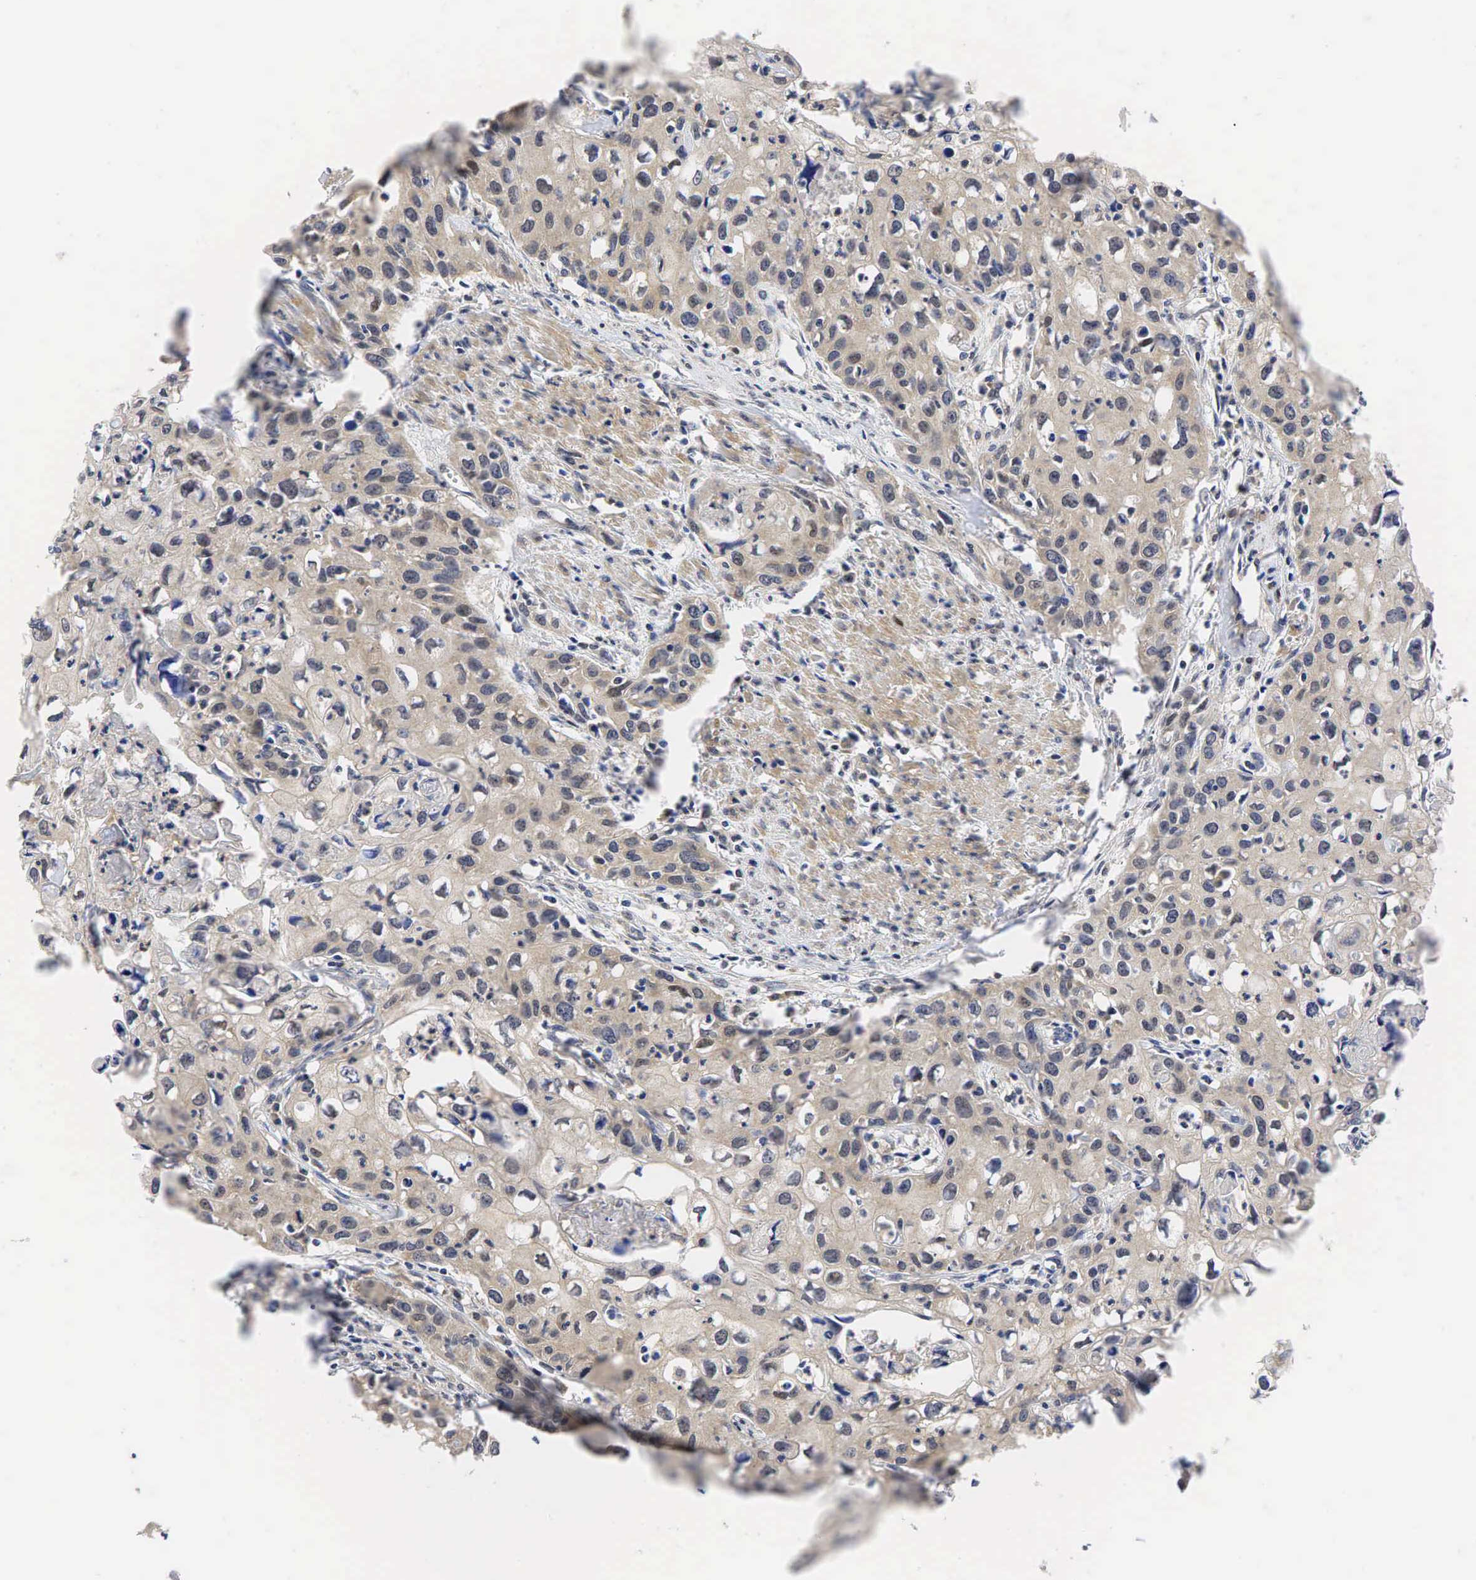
{"staining": {"intensity": "weak", "quantity": "<25%", "location": "cytoplasmic/membranous"}, "tissue": "urothelial cancer", "cell_type": "Tumor cells", "image_type": "cancer", "snomed": [{"axis": "morphology", "description": "Urothelial carcinoma, High grade"}, {"axis": "topography", "description": "Urinary bladder"}], "caption": "An immunohistochemistry image of urothelial cancer is shown. There is no staining in tumor cells of urothelial cancer.", "gene": "CCND1", "patient": {"sex": "male", "age": 54}}